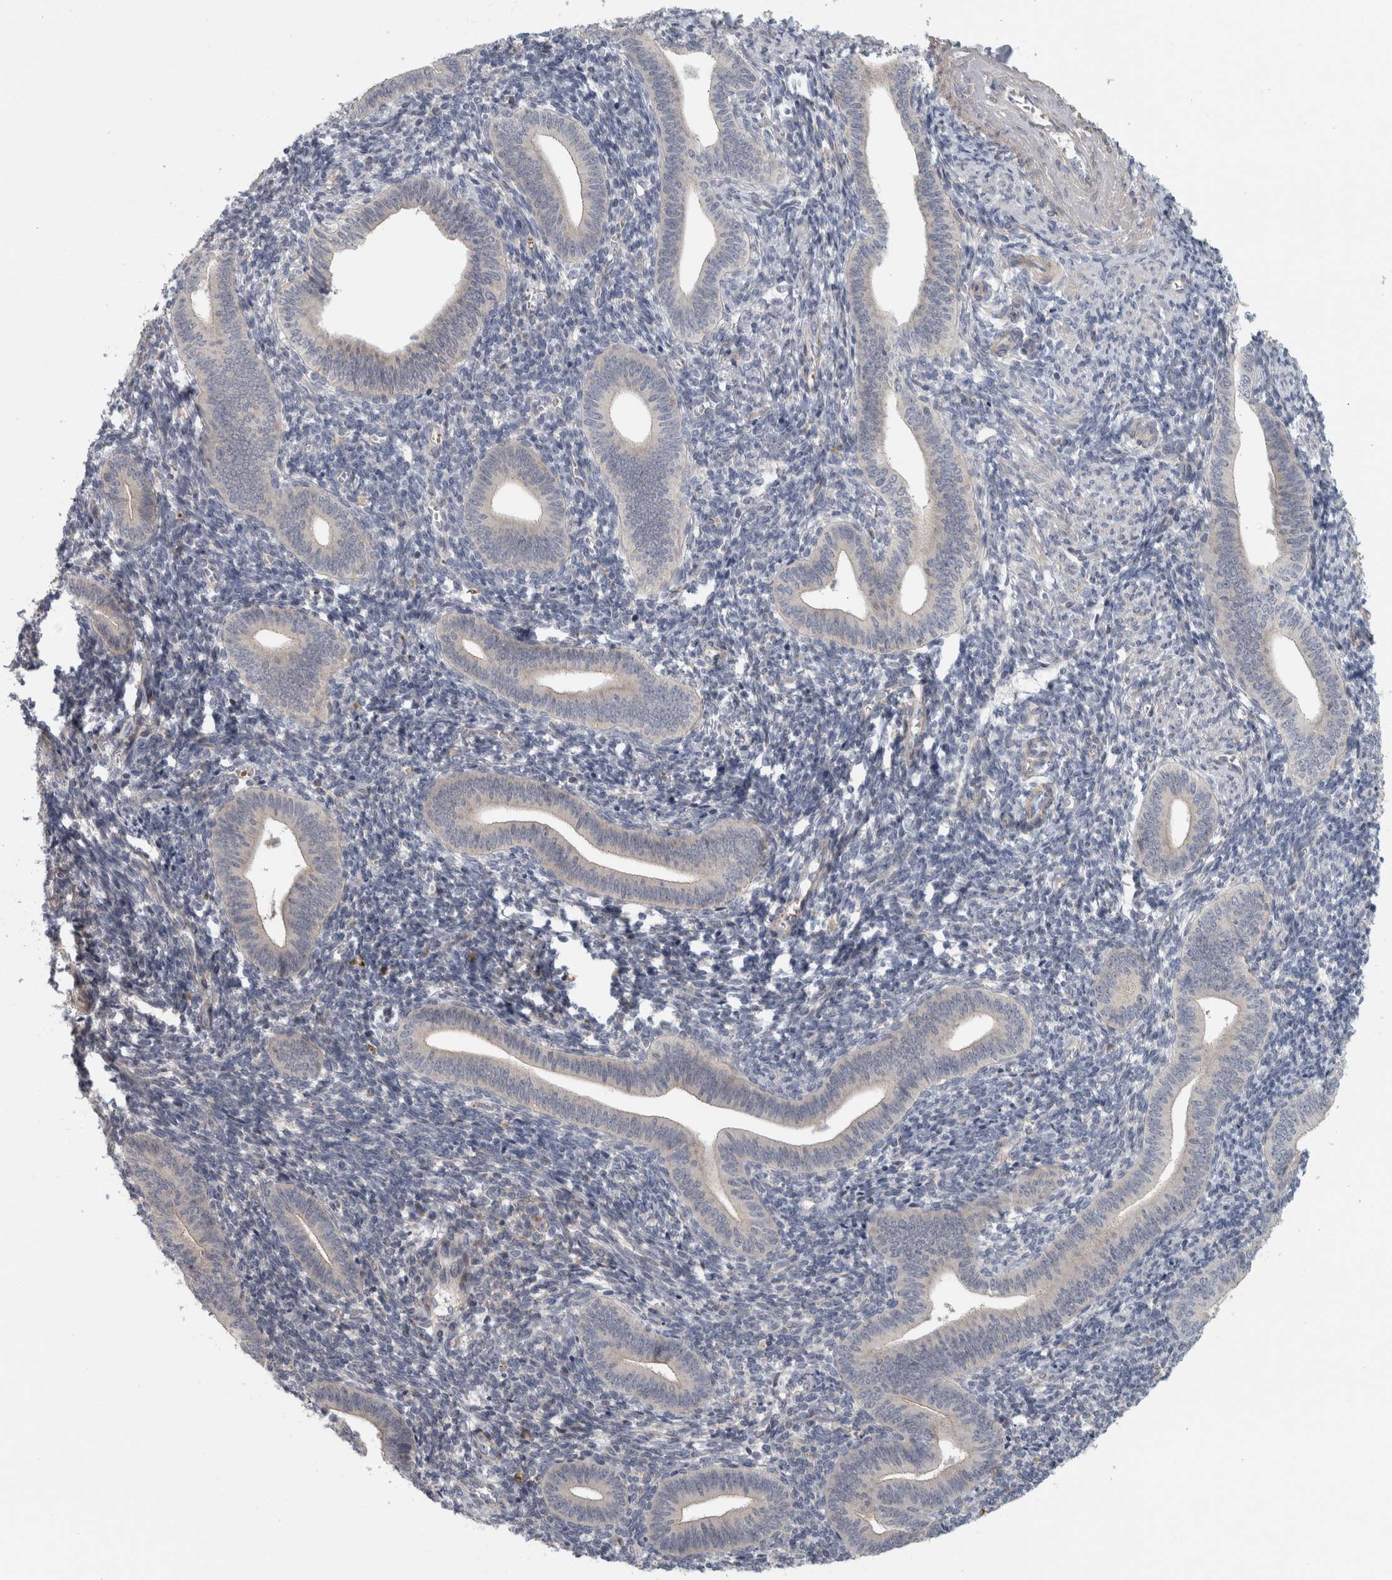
{"staining": {"intensity": "weak", "quantity": "<25%", "location": "cytoplasmic/membranous"}, "tissue": "endometrium", "cell_type": "Cells in endometrial stroma", "image_type": "normal", "snomed": [{"axis": "morphology", "description": "Normal tissue, NOS"}, {"axis": "topography", "description": "Uterus"}, {"axis": "topography", "description": "Endometrium"}], "caption": "Immunohistochemistry image of benign endometrium: endometrium stained with DAB (3,3'-diaminobenzidine) reveals no significant protein staining in cells in endometrial stroma.", "gene": "ZNF804B", "patient": {"sex": "female", "age": 33}}